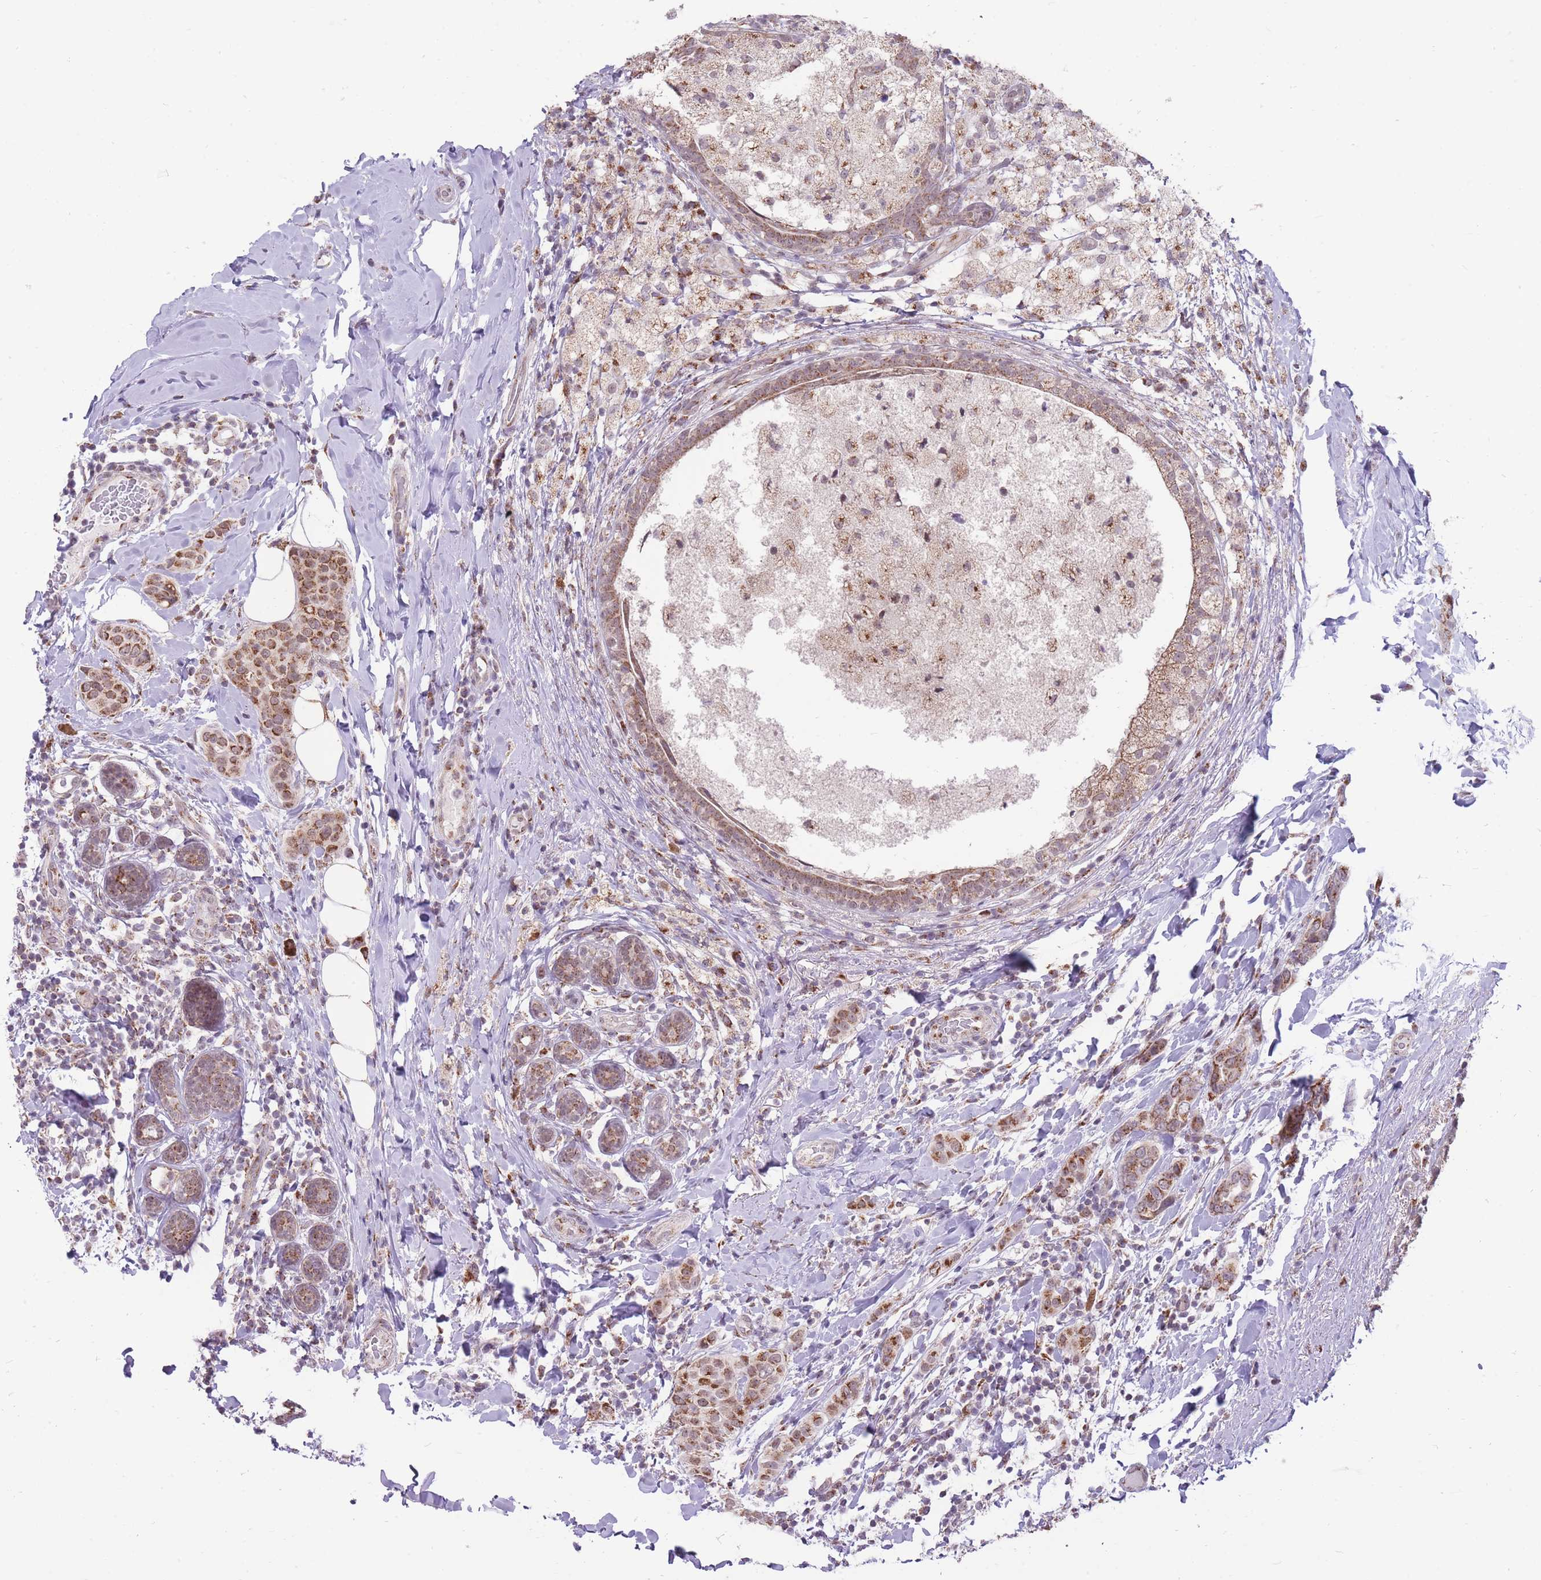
{"staining": {"intensity": "moderate", "quantity": ">75%", "location": "cytoplasmic/membranous"}, "tissue": "breast cancer", "cell_type": "Tumor cells", "image_type": "cancer", "snomed": [{"axis": "morphology", "description": "Lobular carcinoma"}, {"axis": "topography", "description": "Breast"}], "caption": "A high-resolution image shows IHC staining of breast lobular carcinoma, which displays moderate cytoplasmic/membranous staining in approximately >75% of tumor cells. Immunohistochemistry (ihc) stains the protein in brown and the nuclei are stained blue.", "gene": "NELL1", "patient": {"sex": "female", "age": 51}}